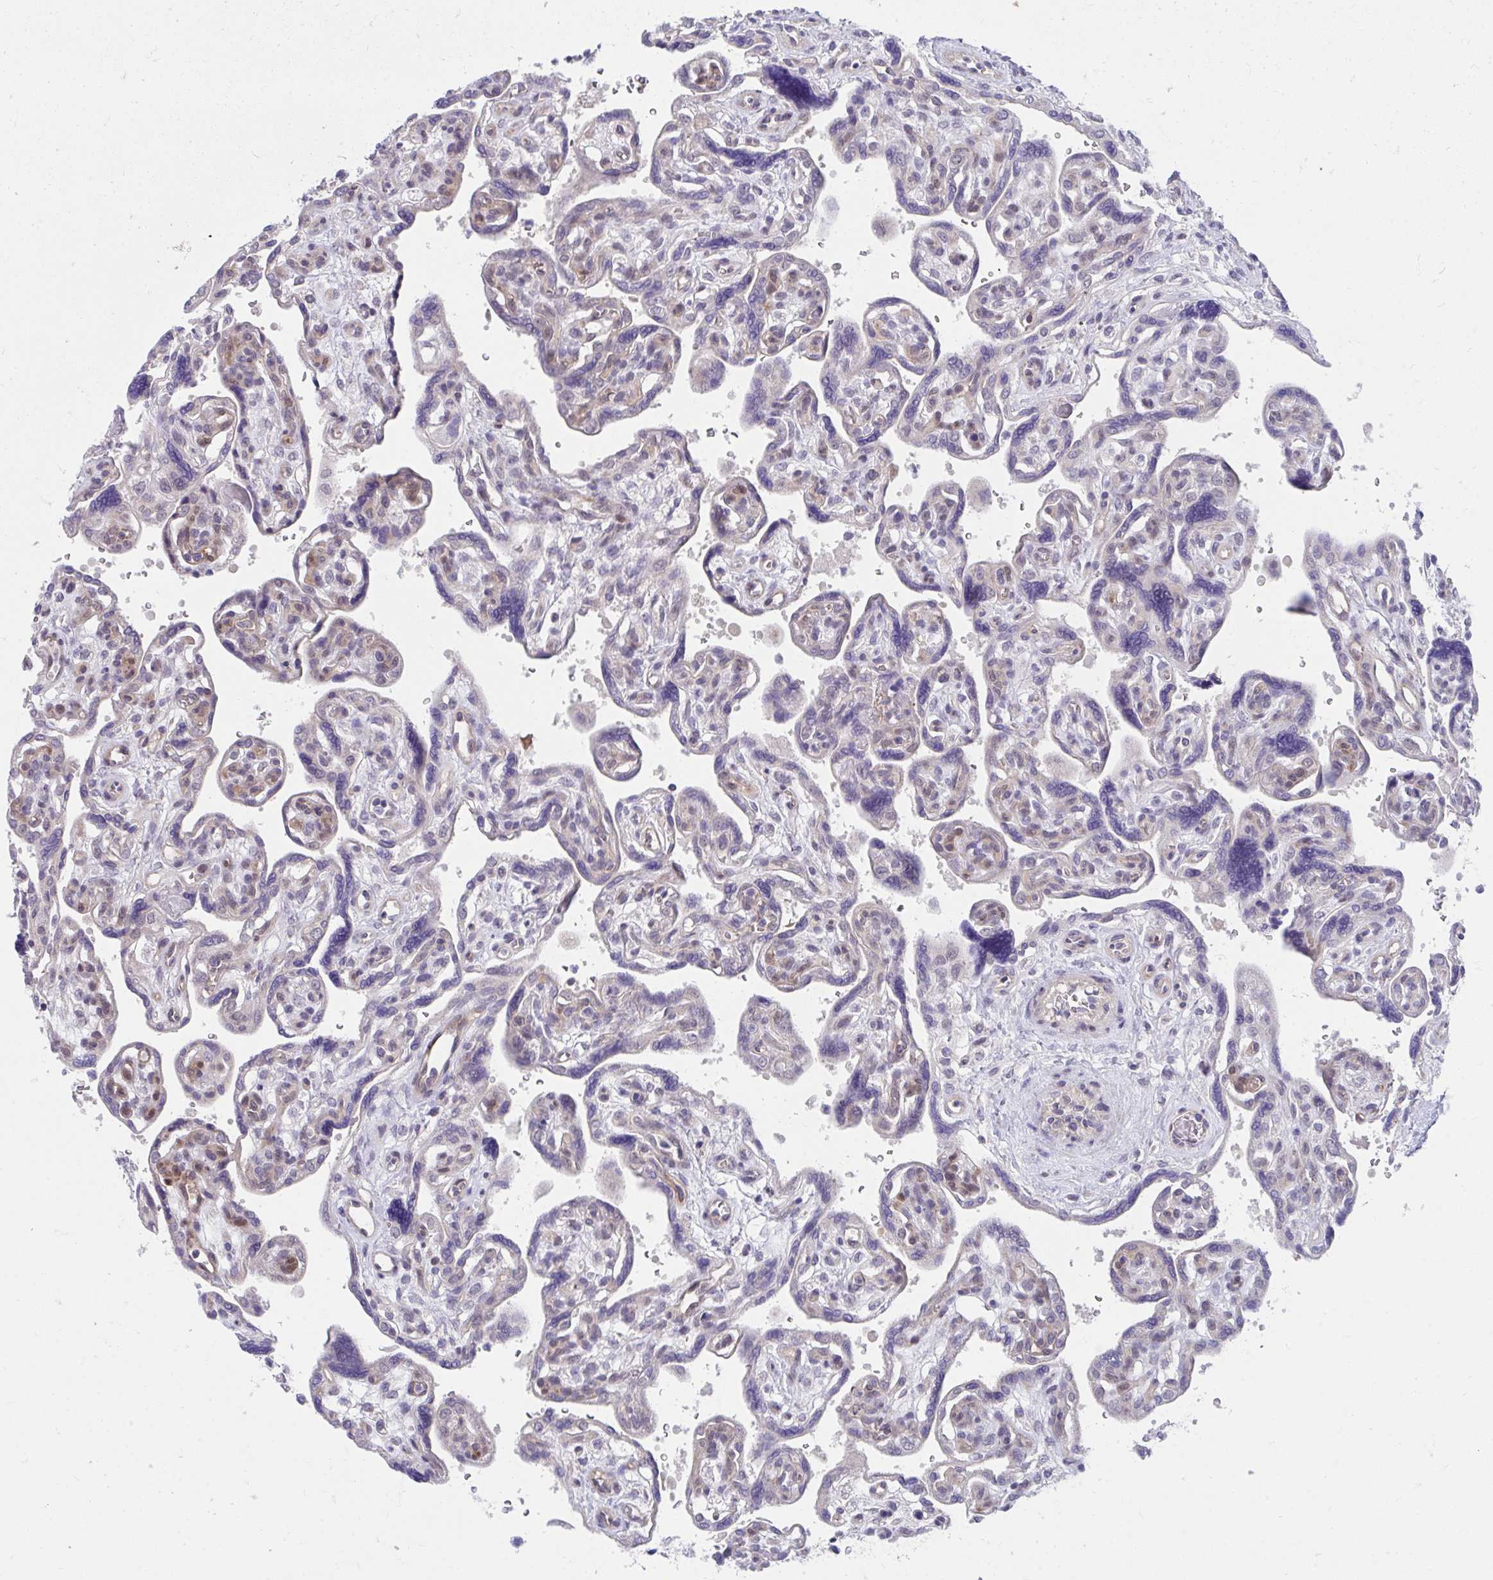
{"staining": {"intensity": "weak", "quantity": "<25%", "location": "cytoplasmic/membranous,nuclear"}, "tissue": "placenta", "cell_type": "Decidual cells", "image_type": "normal", "snomed": [{"axis": "morphology", "description": "Normal tissue, NOS"}, {"axis": "topography", "description": "Placenta"}], "caption": "Human placenta stained for a protein using immunohistochemistry (IHC) reveals no expression in decidual cells.", "gene": "SLAMF7", "patient": {"sex": "female", "age": 39}}